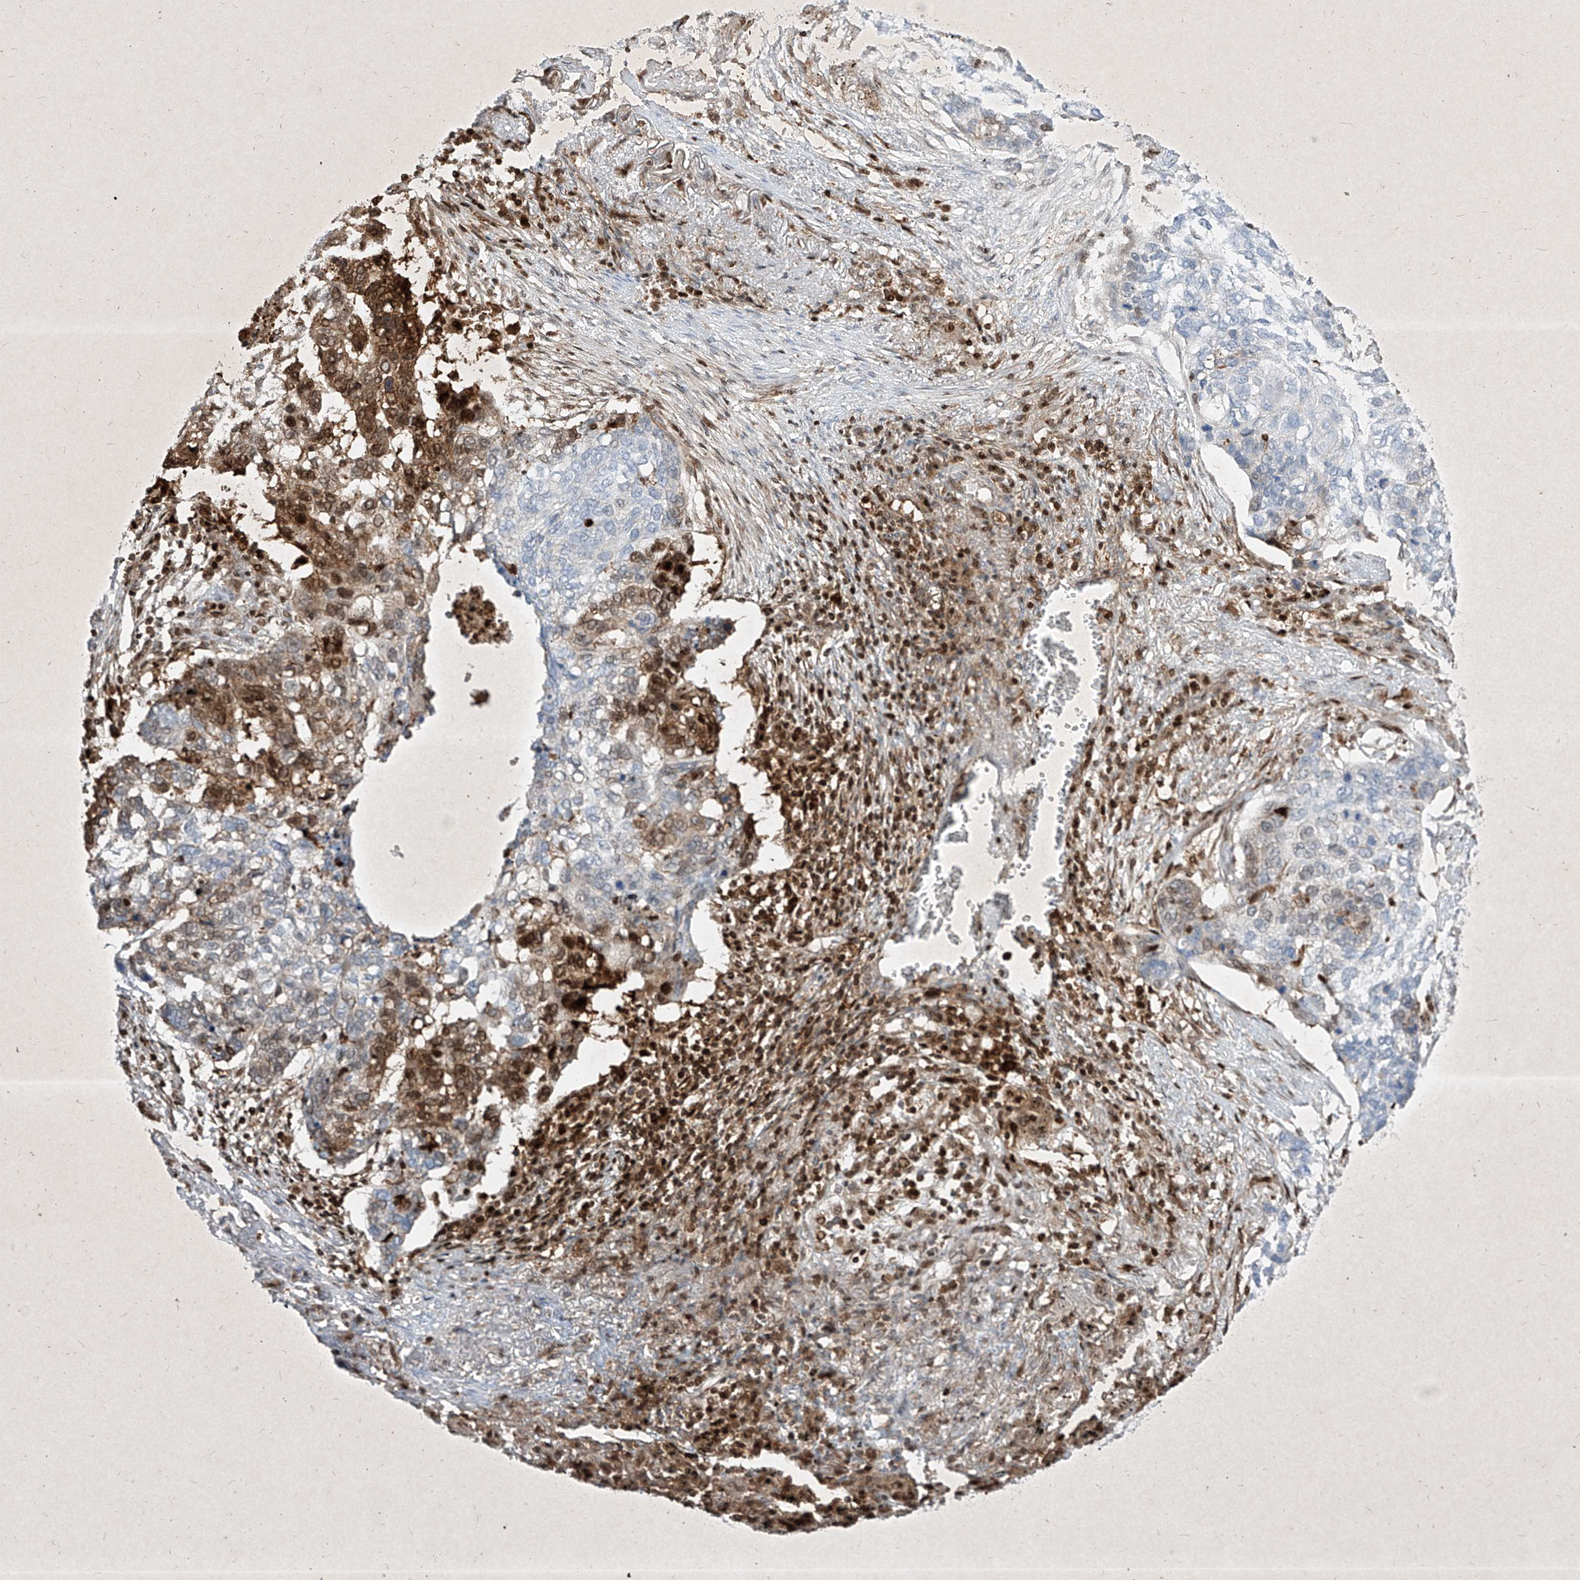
{"staining": {"intensity": "moderate", "quantity": "<25%", "location": "cytoplasmic/membranous,nuclear"}, "tissue": "lung cancer", "cell_type": "Tumor cells", "image_type": "cancer", "snomed": [{"axis": "morphology", "description": "Squamous cell carcinoma, NOS"}, {"axis": "topography", "description": "Lung"}], "caption": "Squamous cell carcinoma (lung) was stained to show a protein in brown. There is low levels of moderate cytoplasmic/membranous and nuclear positivity in approximately <25% of tumor cells. The protein of interest is stained brown, and the nuclei are stained in blue (DAB IHC with brightfield microscopy, high magnification).", "gene": "PSMB10", "patient": {"sex": "female", "age": 63}}